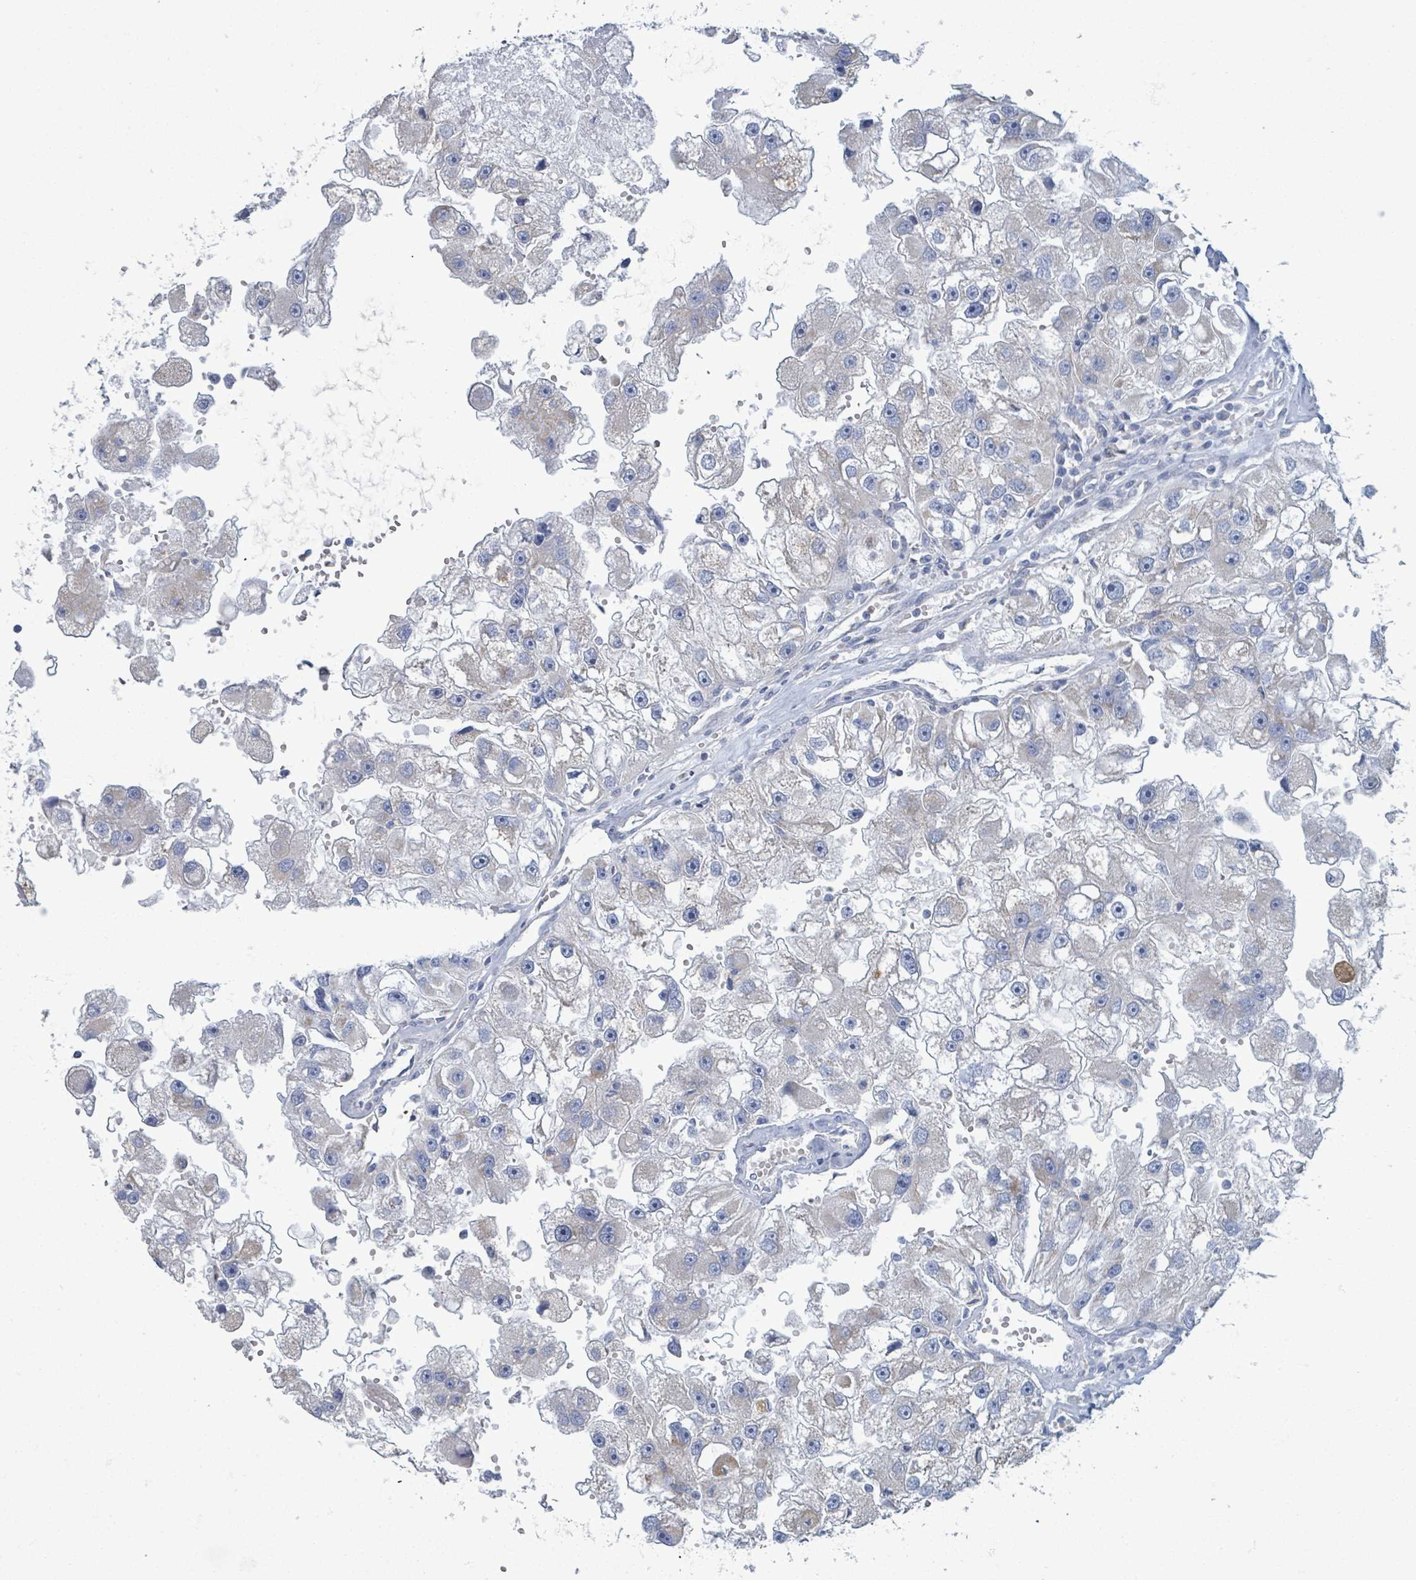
{"staining": {"intensity": "negative", "quantity": "none", "location": "none"}, "tissue": "renal cancer", "cell_type": "Tumor cells", "image_type": "cancer", "snomed": [{"axis": "morphology", "description": "Adenocarcinoma, NOS"}, {"axis": "topography", "description": "Kidney"}], "caption": "Image shows no protein positivity in tumor cells of adenocarcinoma (renal) tissue.", "gene": "AKR1C4", "patient": {"sex": "male", "age": 63}}